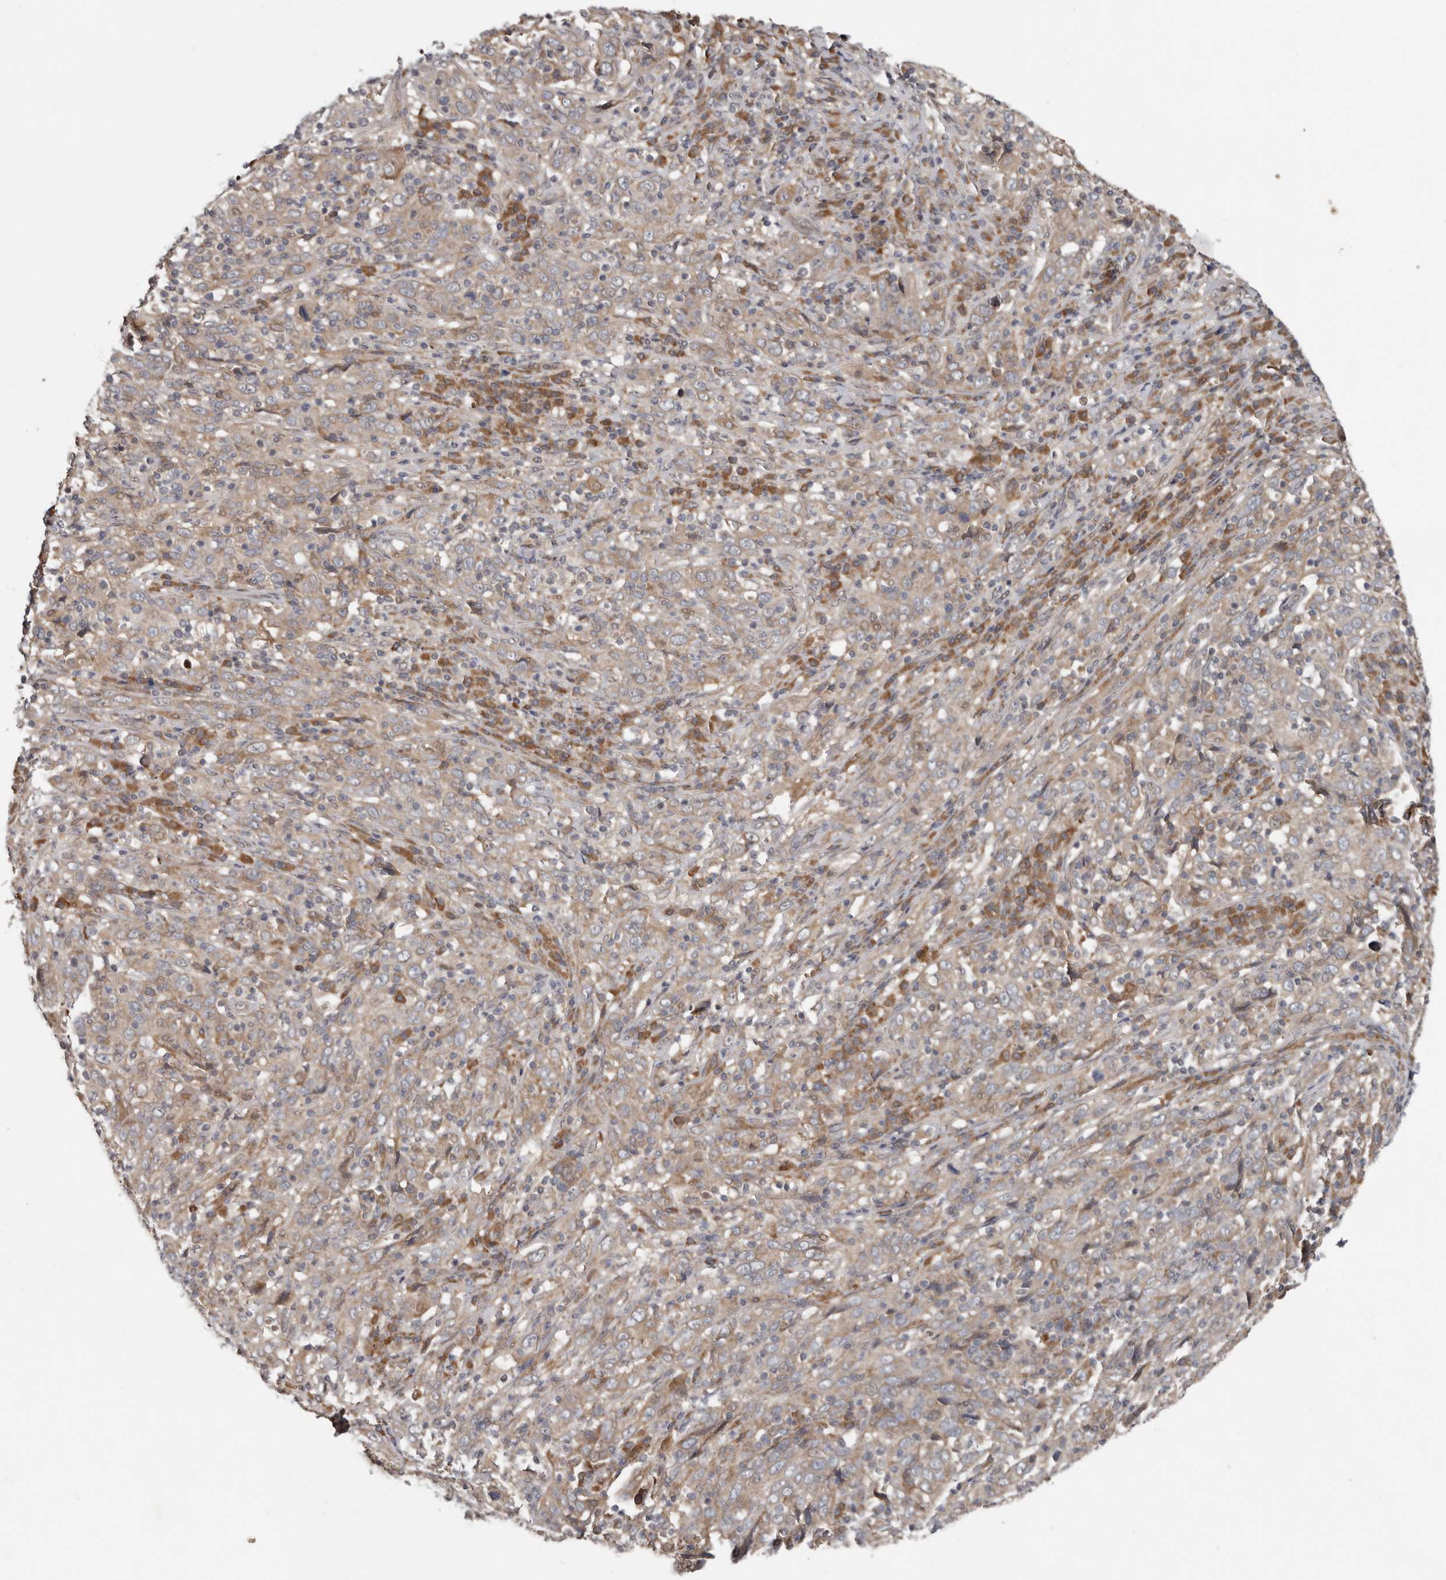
{"staining": {"intensity": "weak", "quantity": ">75%", "location": "cytoplasmic/membranous"}, "tissue": "cervical cancer", "cell_type": "Tumor cells", "image_type": "cancer", "snomed": [{"axis": "morphology", "description": "Squamous cell carcinoma, NOS"}, {"axis": "topography", "description": "Cervix"}], "caption": "Immunohistochemical staining of cervical cancer demonstrates low levels of weak cytoplasmic/membranous staining in about >75% of tumor cells.", "gene": "CHML", "patient": {"sex": "female", "age": 46}}